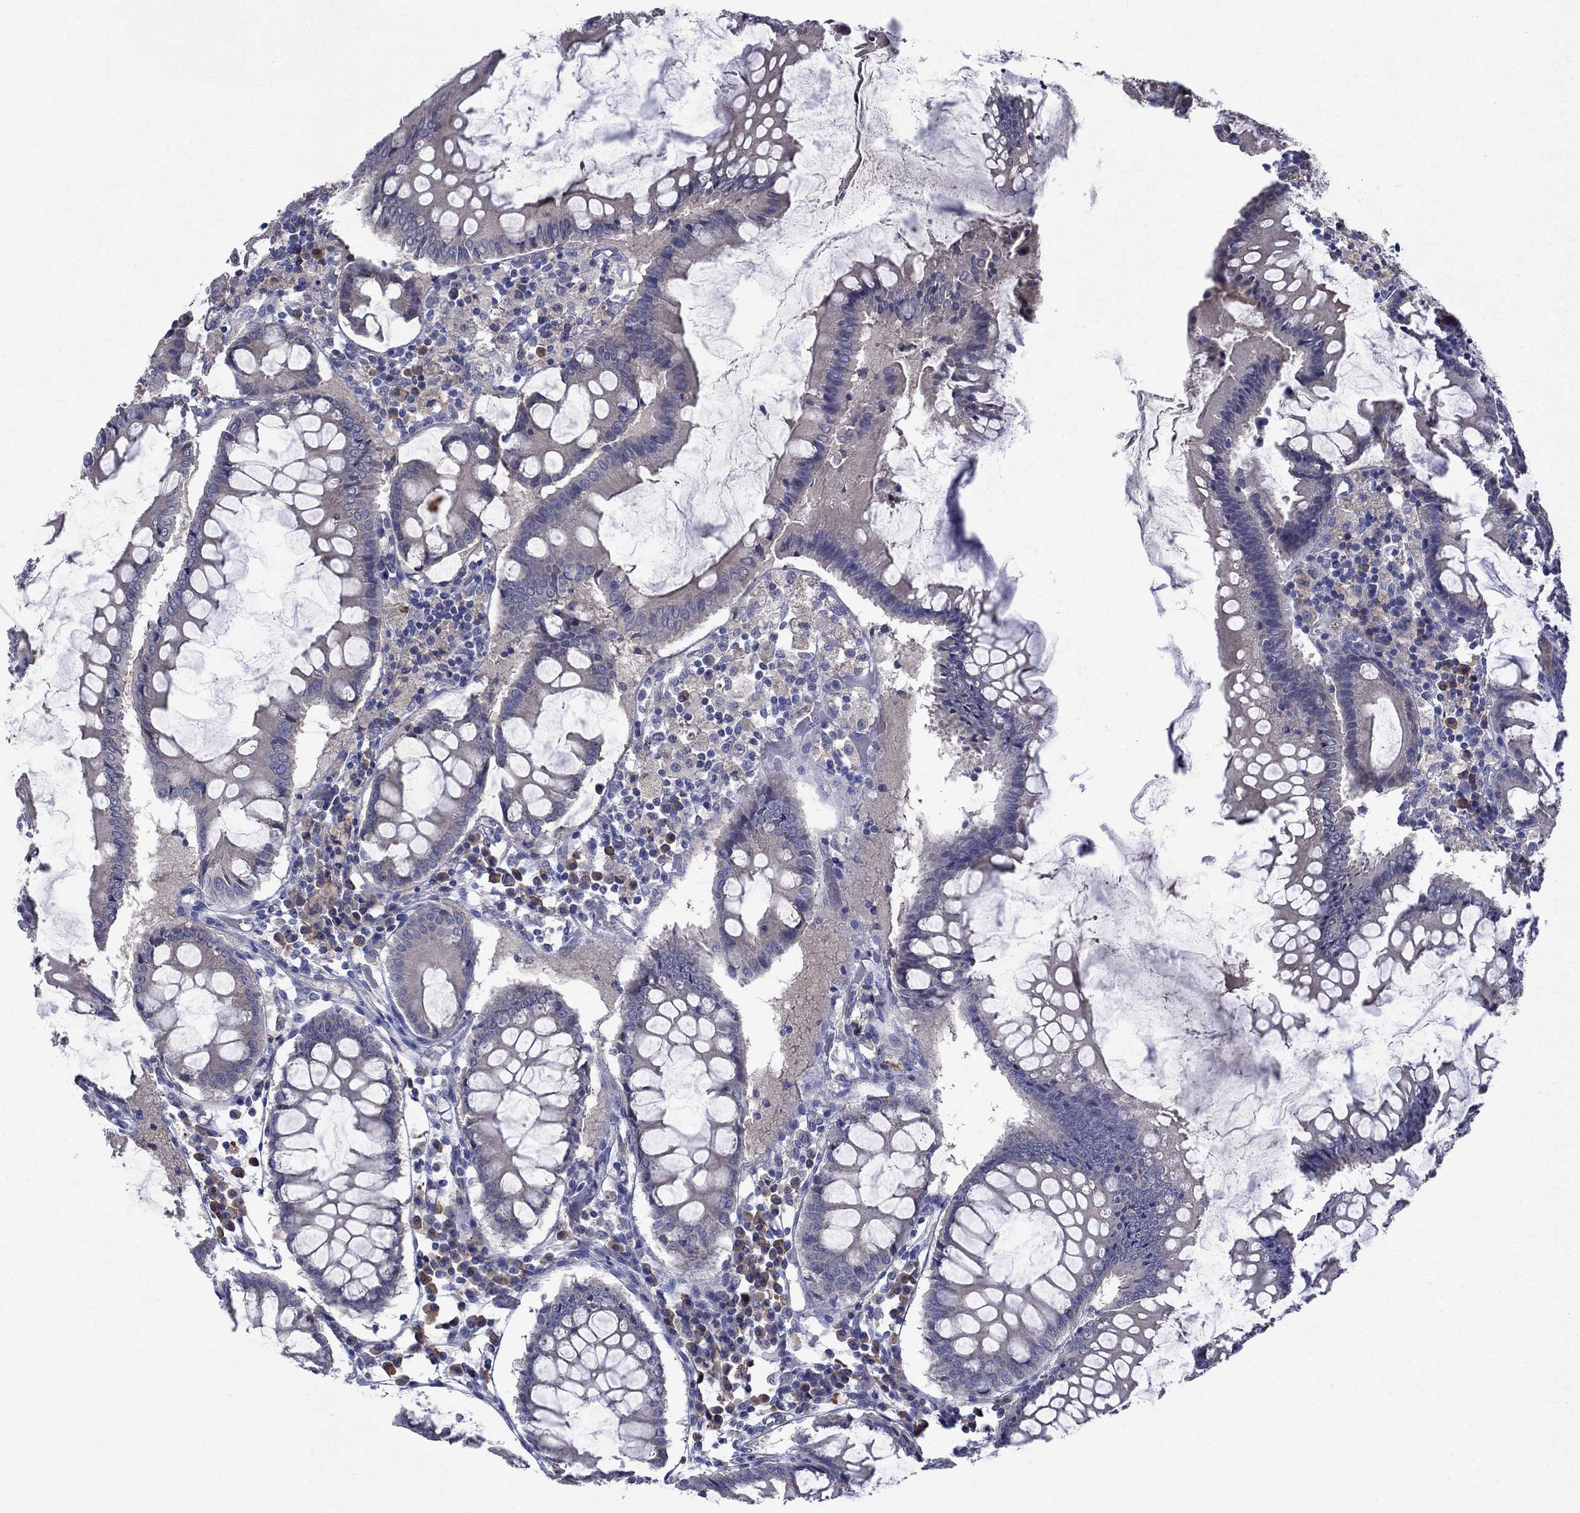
{"staining": {"intensity": "moderate", "quantity": "<25%", "location": "cytoplasmic/membranous"}, "tissue": "colorectal cancer", "cell_type": "Tumor cells", "image_type": "cancer", "snomed": [{"axis": "morphology", "description": "Adenocarcinoma, NOS"}, {"axis": "topography", "description": "Colon"}], "caption": "The image demonstrates a brown stain indicating the presence of a protein in the cytoplasmic/membranous of tumor cells in colorectal cancer (adenocarcinoma).", "gene": "SULT2B1", "patient": {"sex": "female", "age": 82}}